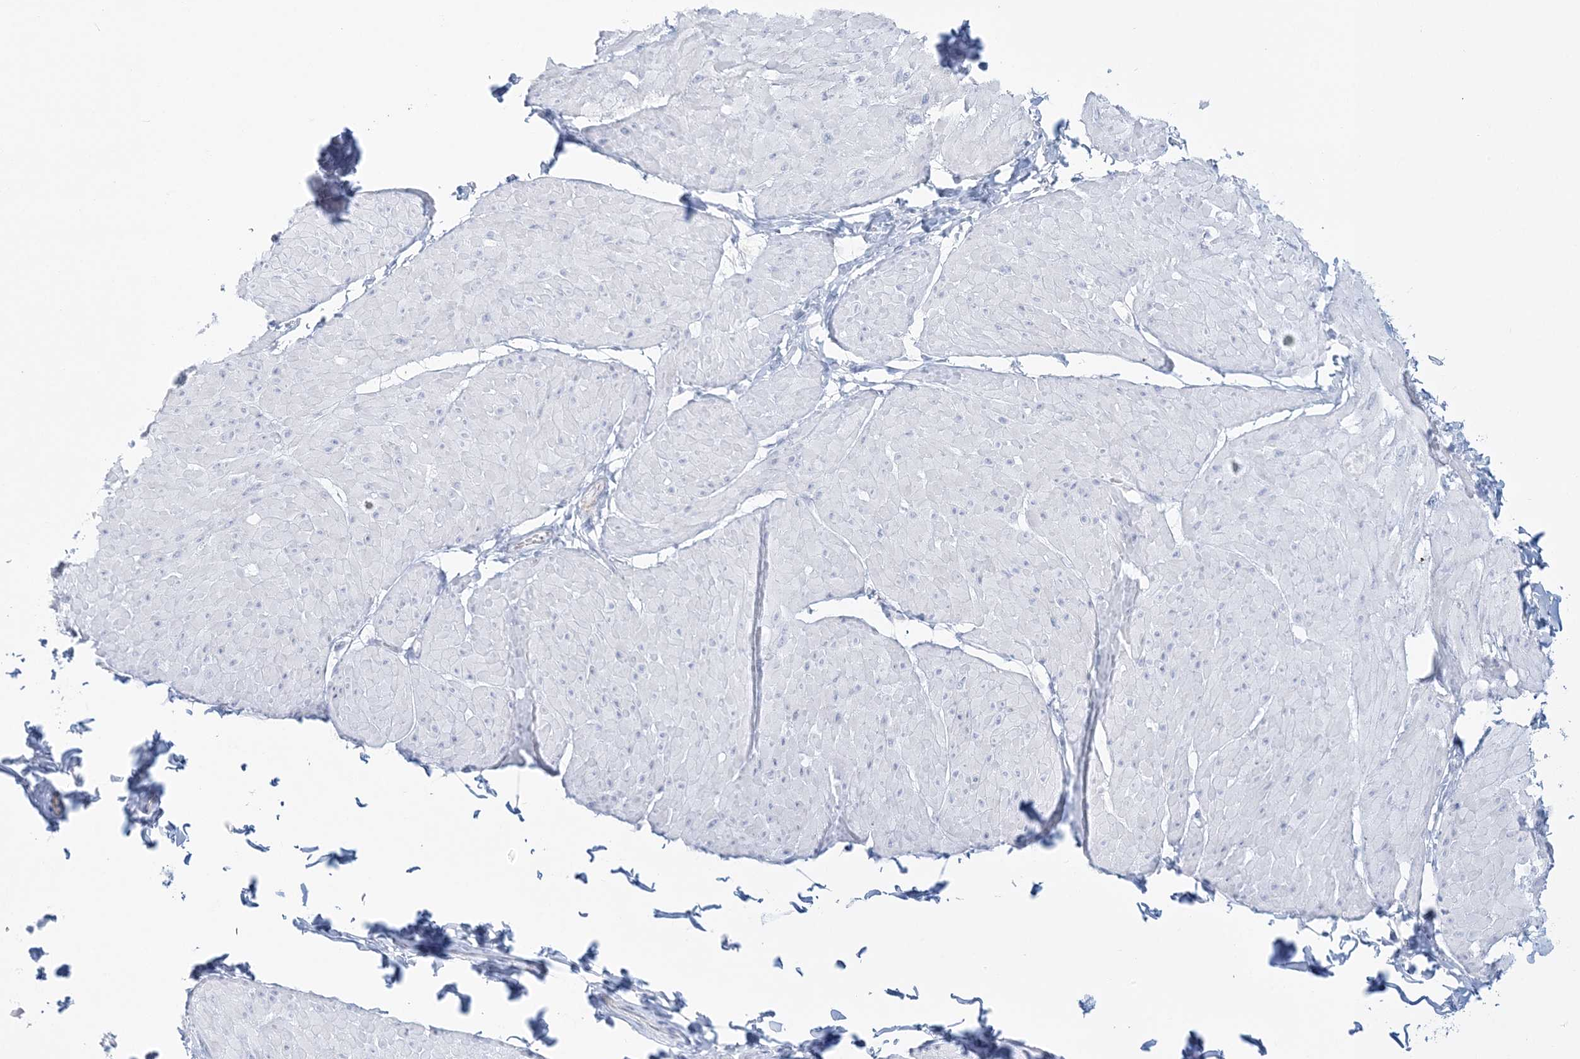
{"staining": {"intensity": "negative", "quantity": "none", "location": "none"}, "tissue": "smooth muscle", "cell_type": "Smooth muscle cells", "image_type": "normal", "snomed": [{"axis": "morphology", "description": "Urothelial carcinoma, High grade"}, {"axis": "topography", "description": "Urinary bladder"}], "caption": "Immunohistochemical staining of normal human smooth muscle demonstrates no significant expression in smooth muscle cells.", "gene": "ADGB", "patient": {"sex": "male", "age": 46}}